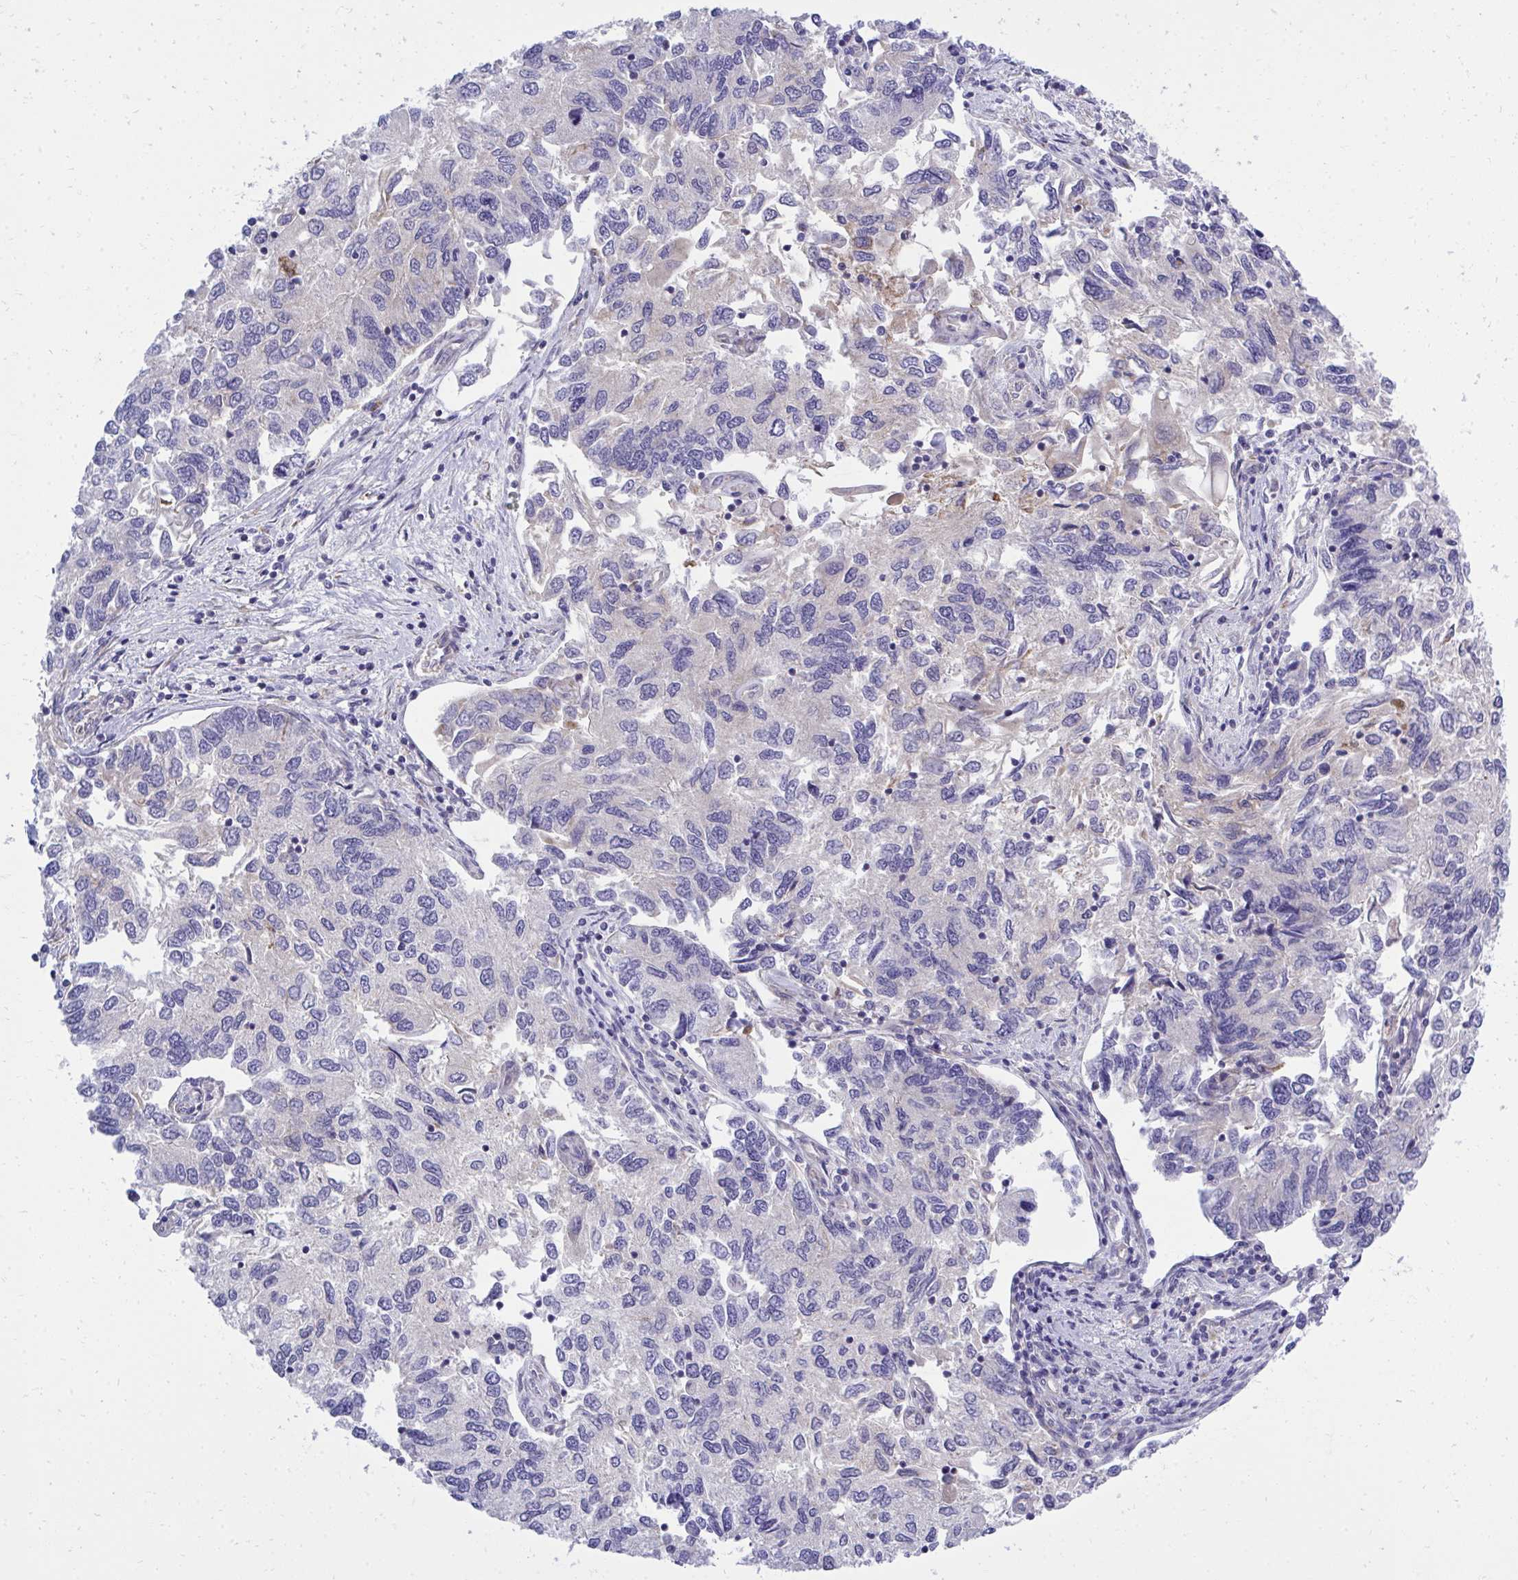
{"staining": {"intensity": "weak", "quantity": "25%-75%", "location": "cytoplasmic/membranous"}, "tissue": "endometrial cancer", "cell_type": "Tumor cells", "image_type": "cancer", "snomed": [{"axis": "morphology", "description": "Carcinoma, NOS"}, {"axis": "topography", "description": "Uterus"}], "caption": "Human carcinoma (endometrial) stained for a protein (brown) reveals weak cytoplasmic/membranous positive expression in approximately 25%-75% of tumor cells.", "gene": "XAF1", "patient": {"sex": "female", "age": 76}}